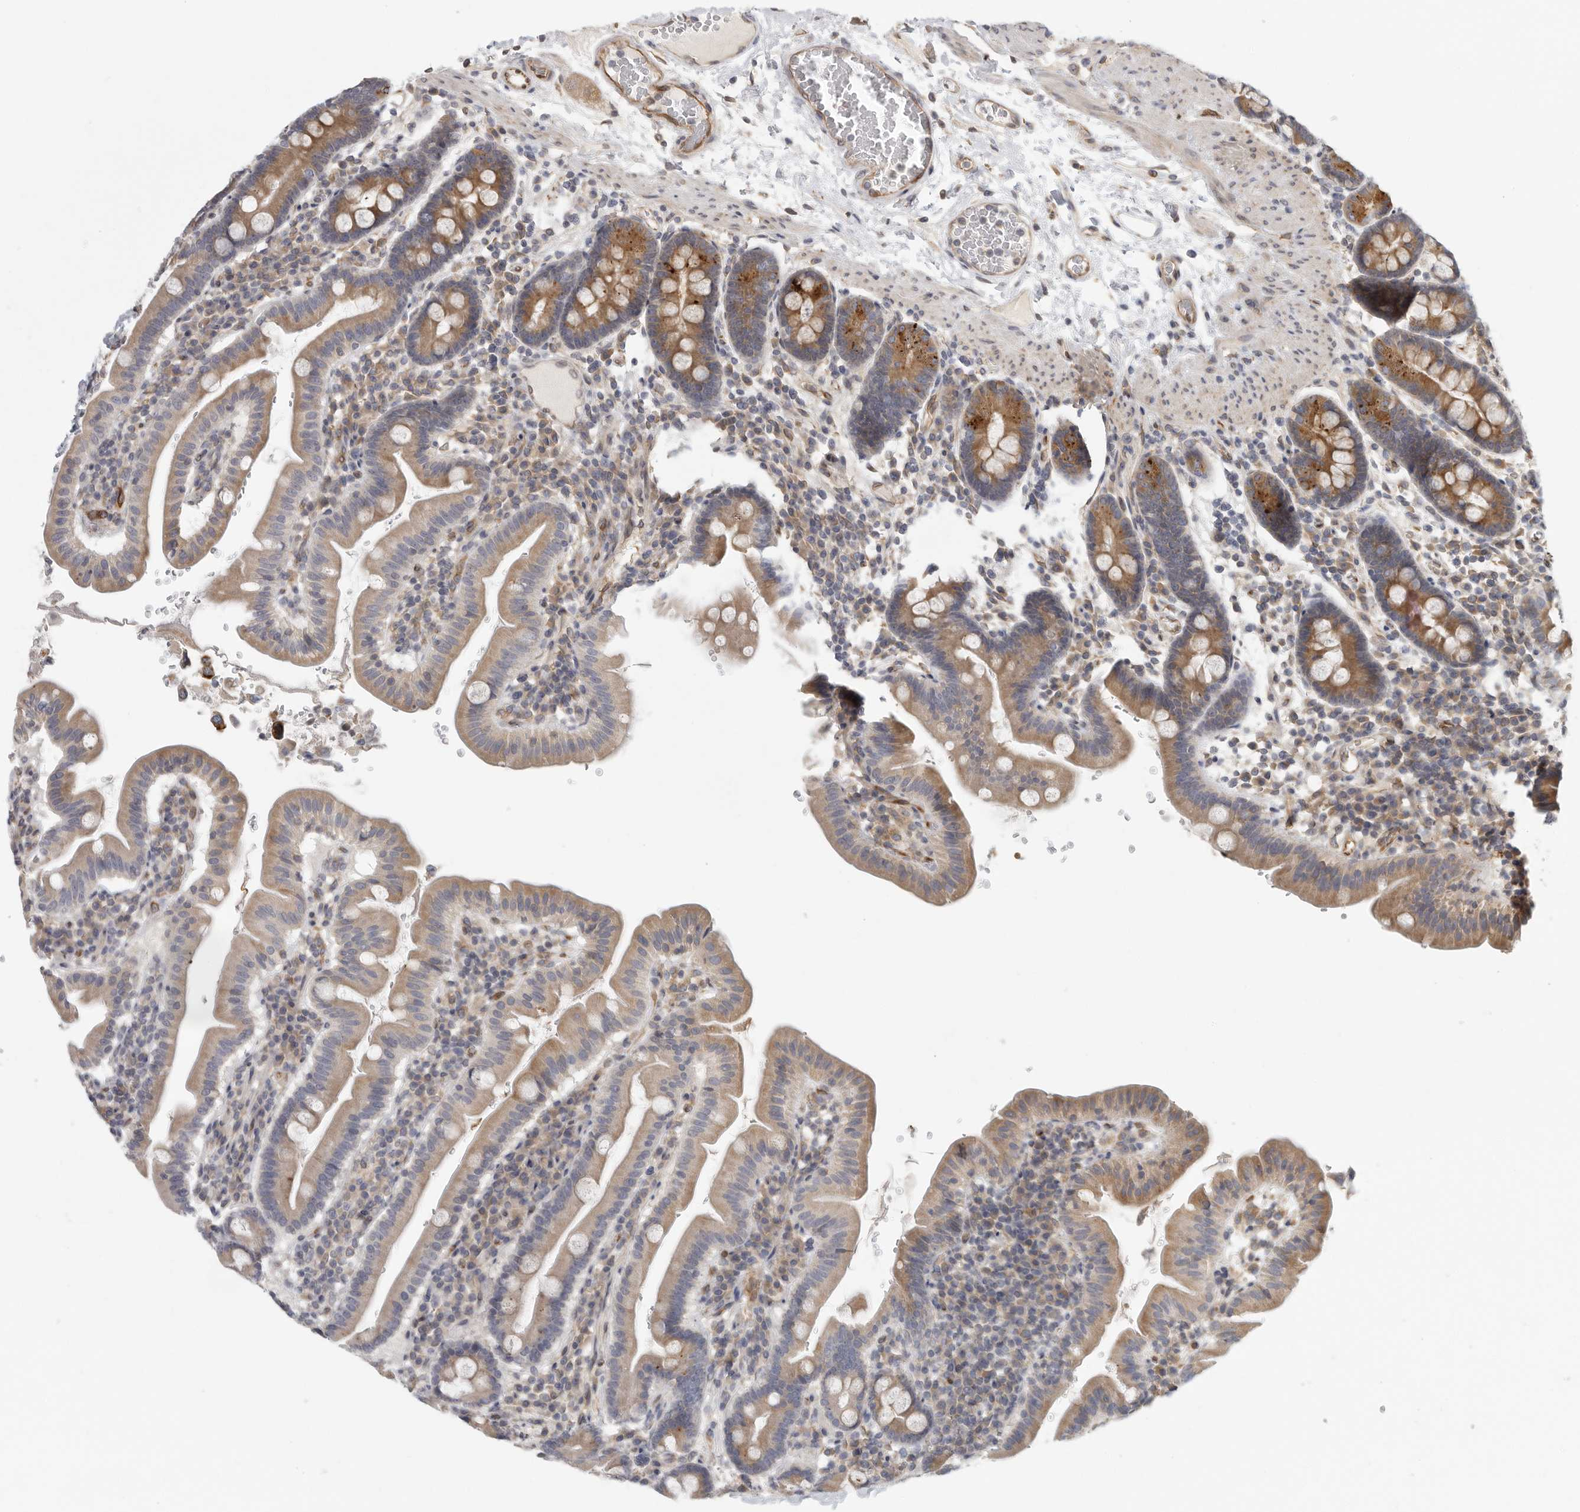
{"staining": {"intensity": "moderate", "quantity": "25%-75%", "location": "cytoplasmic/membranous"}, "tissue": "duodenum", "cell_type": "Glandular cells", "image_type": "normal", "snomed": [{"axis": "morphology", "description": "Normal tissue, NOS"}, {"axis": "morphology", "description": "Adenocarcinoma, NOS"}, {"axis": "topography", "description": "Pancreas"}, {"axis": "topography", "description": "Duodenum"}], "caption": "Immunohistochemistry (DAB (3,3'-diaminobenzidine)) staining of unremarkable human duodenum reveals moderate cytoplasmic/membranous protein positivity in approximately 25%-75% of glandular cells. (brown staining indicates protein expression, while blue staining denotes nuclei).", "gene": "BCAP29", "patient": {"sex": "male", "age": 50}}